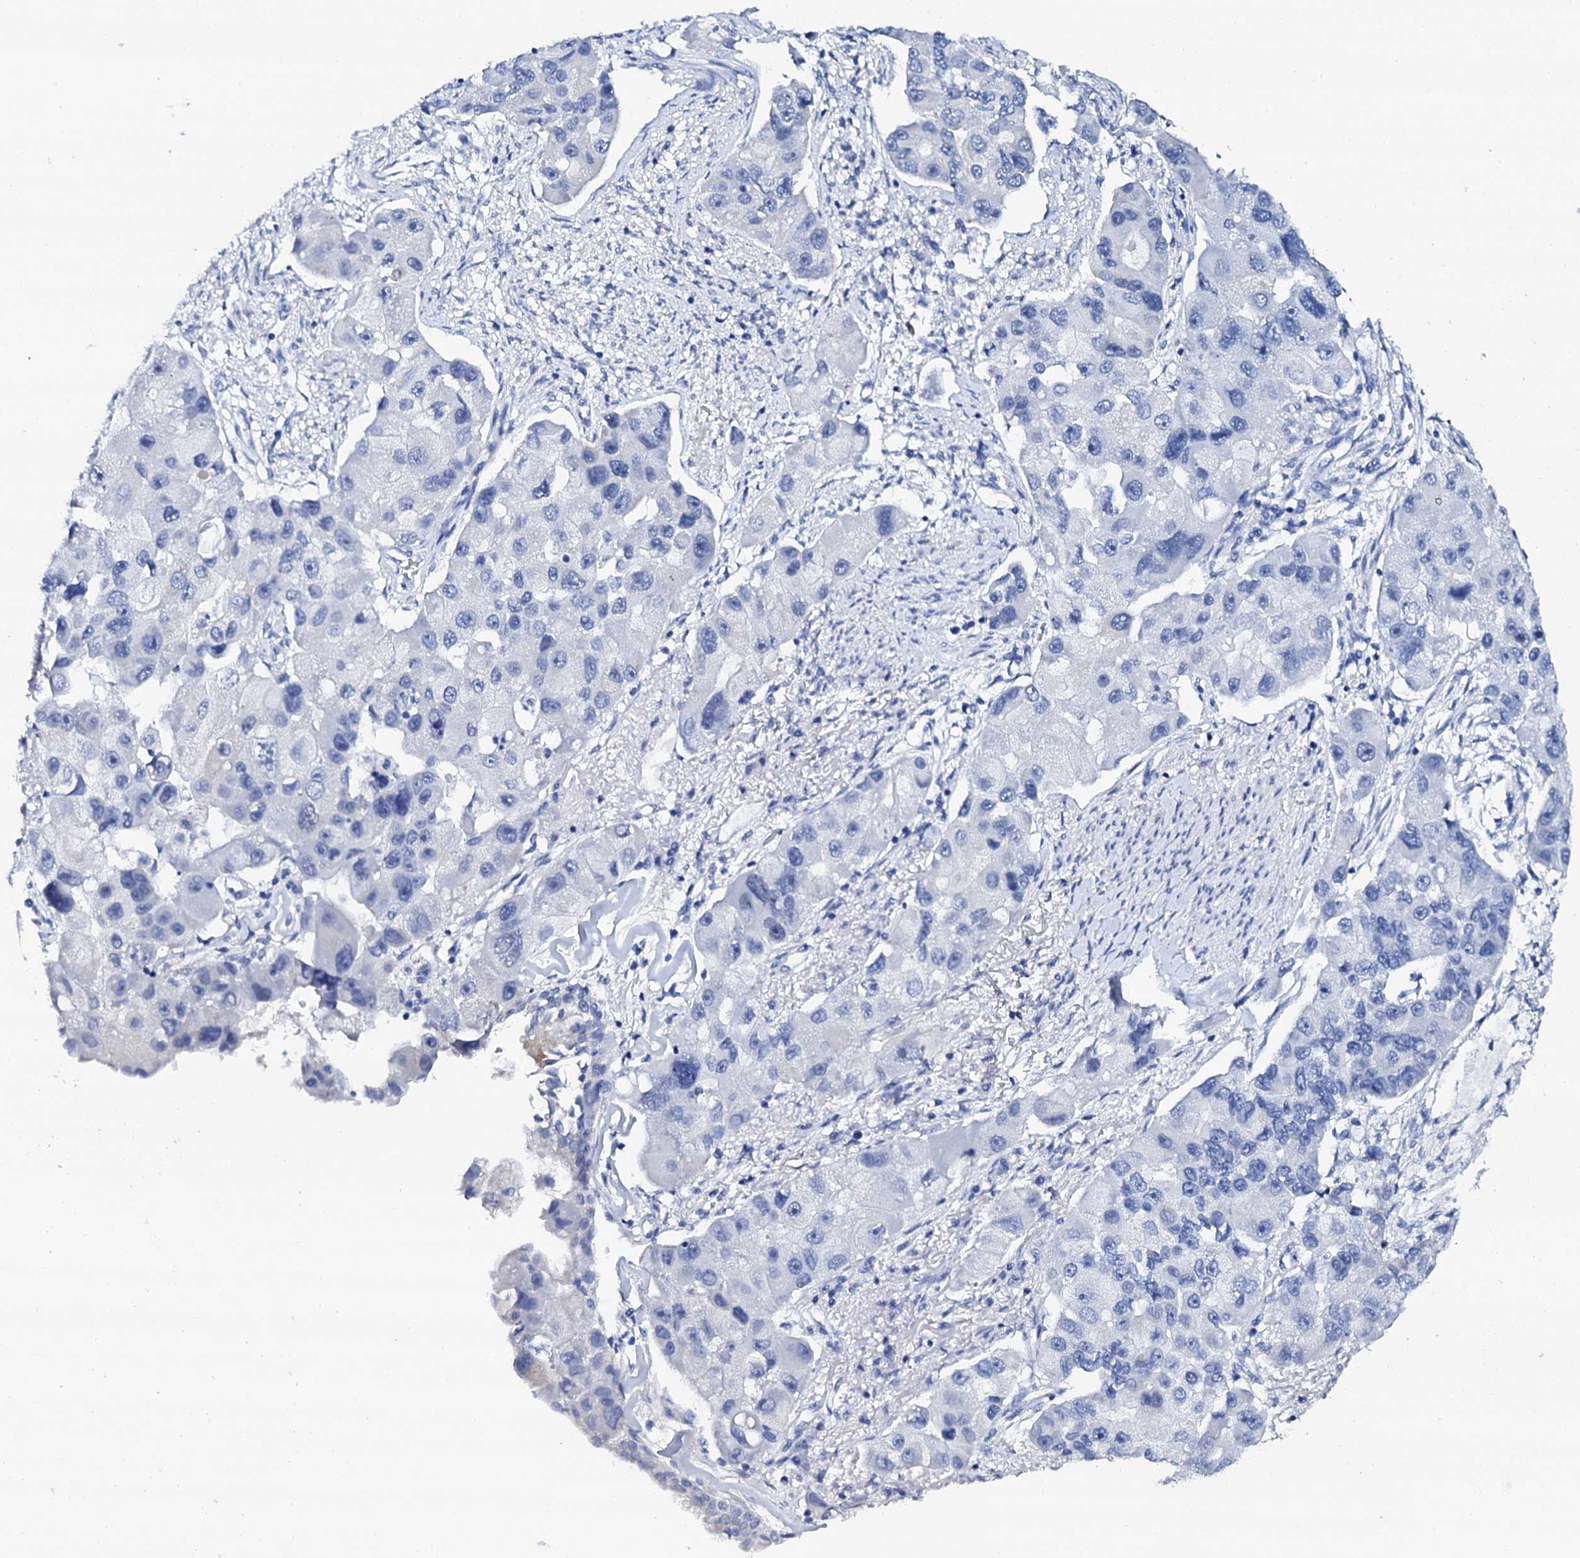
{"staining": {"intensity": "negative", "quantity": "none", "location": "none"}, "tissue": "lung cancer", "cell_type": "Tumor cells", "image_type": "cancer", "snomed": [{"axis": "morphology", "description": "Adenocarcinoma, NOS"}, {"axis": "topography", "description": "Lung"}], "caption": "High magnification brightfield microscopy of adenocarcinoma (lung) stained with DAB (3,3'-diaminobenzidine) (brown) and counterstained with hematoxylin (blue): tumor cells show no significant staining. (DAB immunohistochemistry, high magnification).", "gene": "NUDT13", "patient": {"sex": "female", "age": 54}}